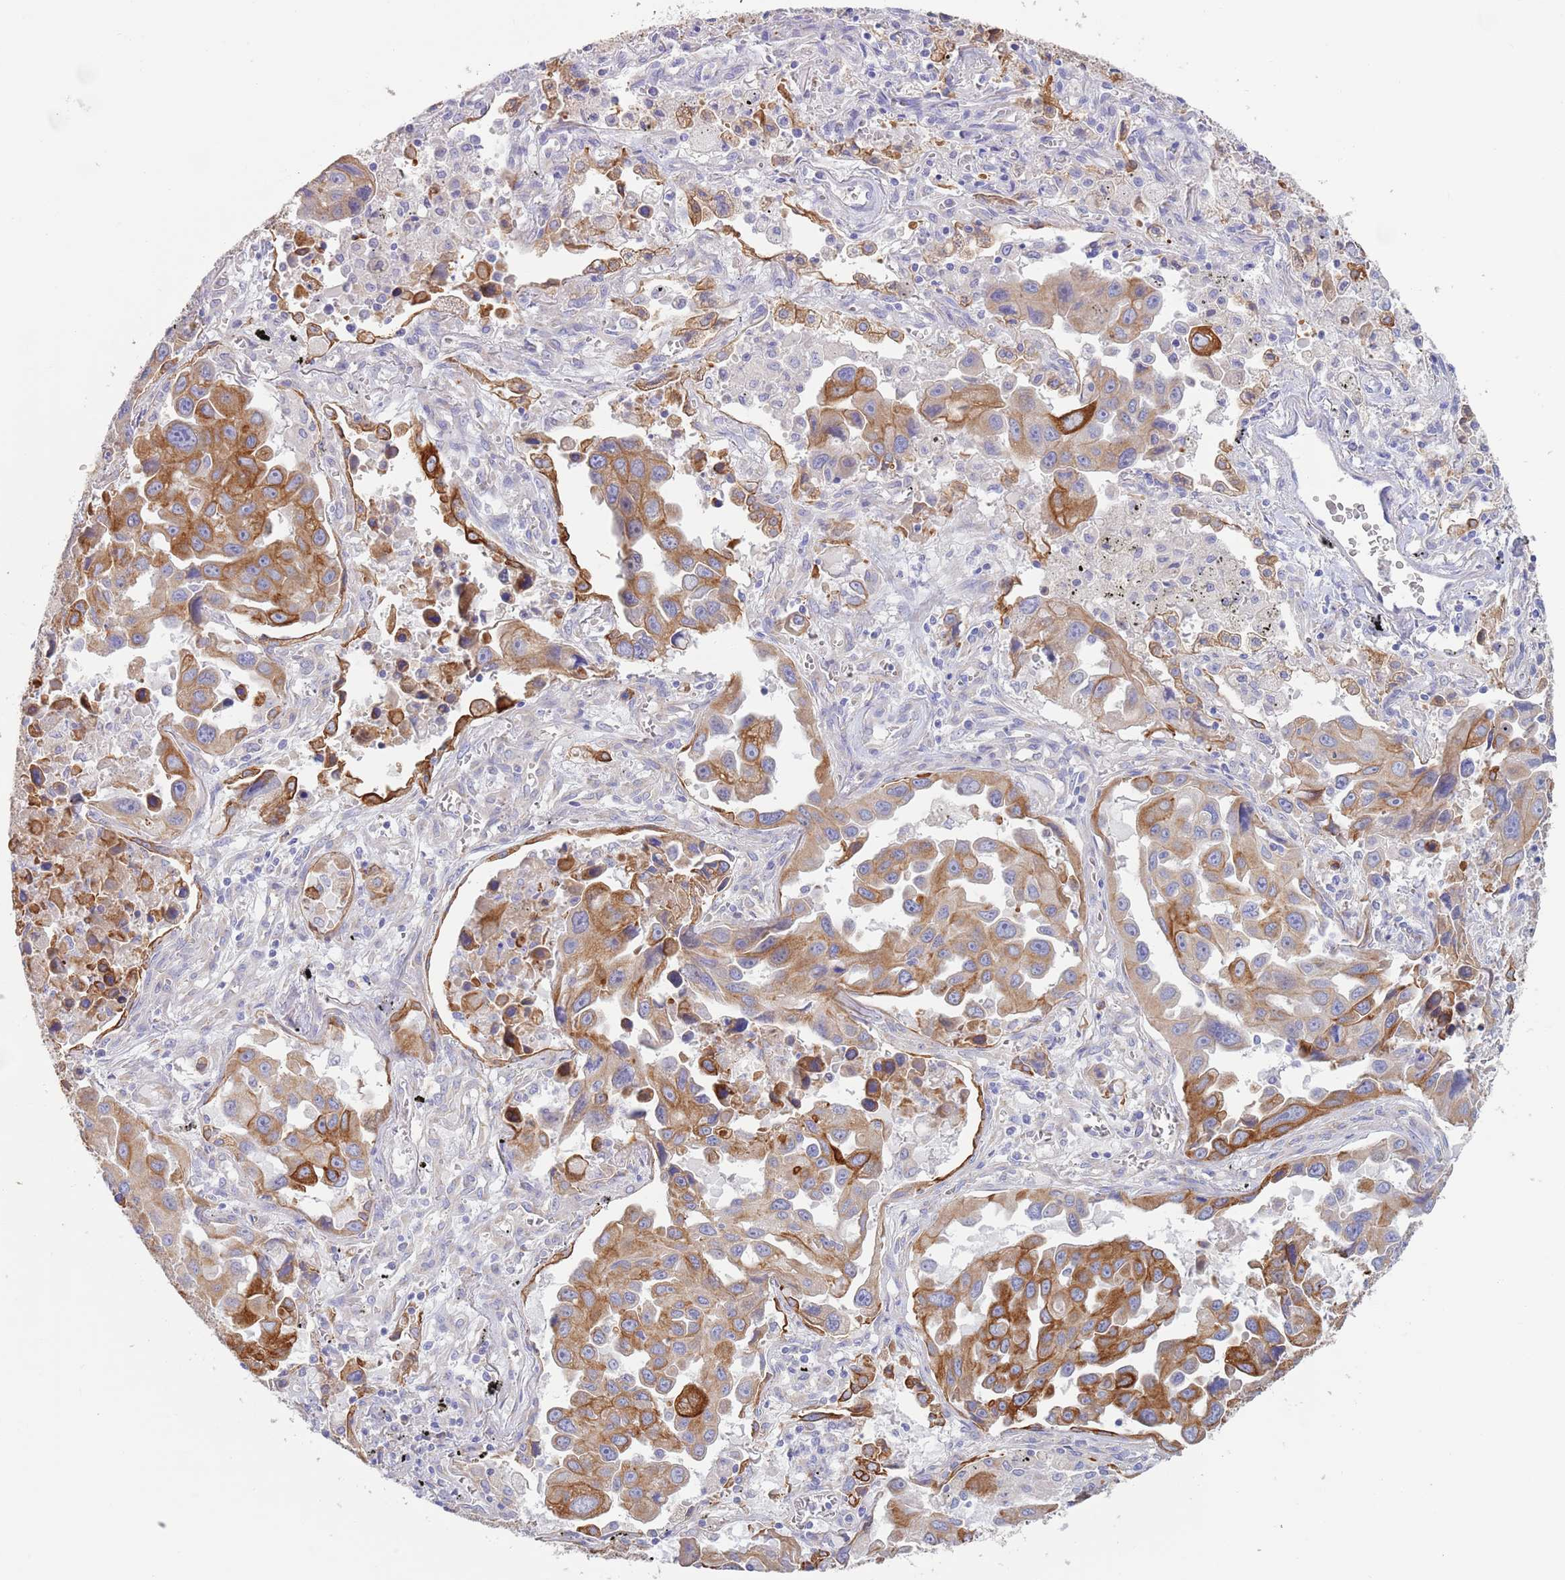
{"staining": {"intensity": "moderate", "quantity": ">75%", "location": "cytoplasmic/membranous"}, "tissue": "lung cancer", "cell_type": "Tumor cells", "image_type": "cancer", "snomed": [{"axis": "morphology", "description": "Adenocarcinoma, NOS"}, {"axis": "topography", "description": "Lung"}], "caption": "This is a photomicrograph of immunohistochemistry staining of adenocarcinoma (lung), which shows moderate staining in the cytoplasmic/membranous of tumor cells.", "gene": "CCDC149", "patient": {"sex": "male", "age": 66}}